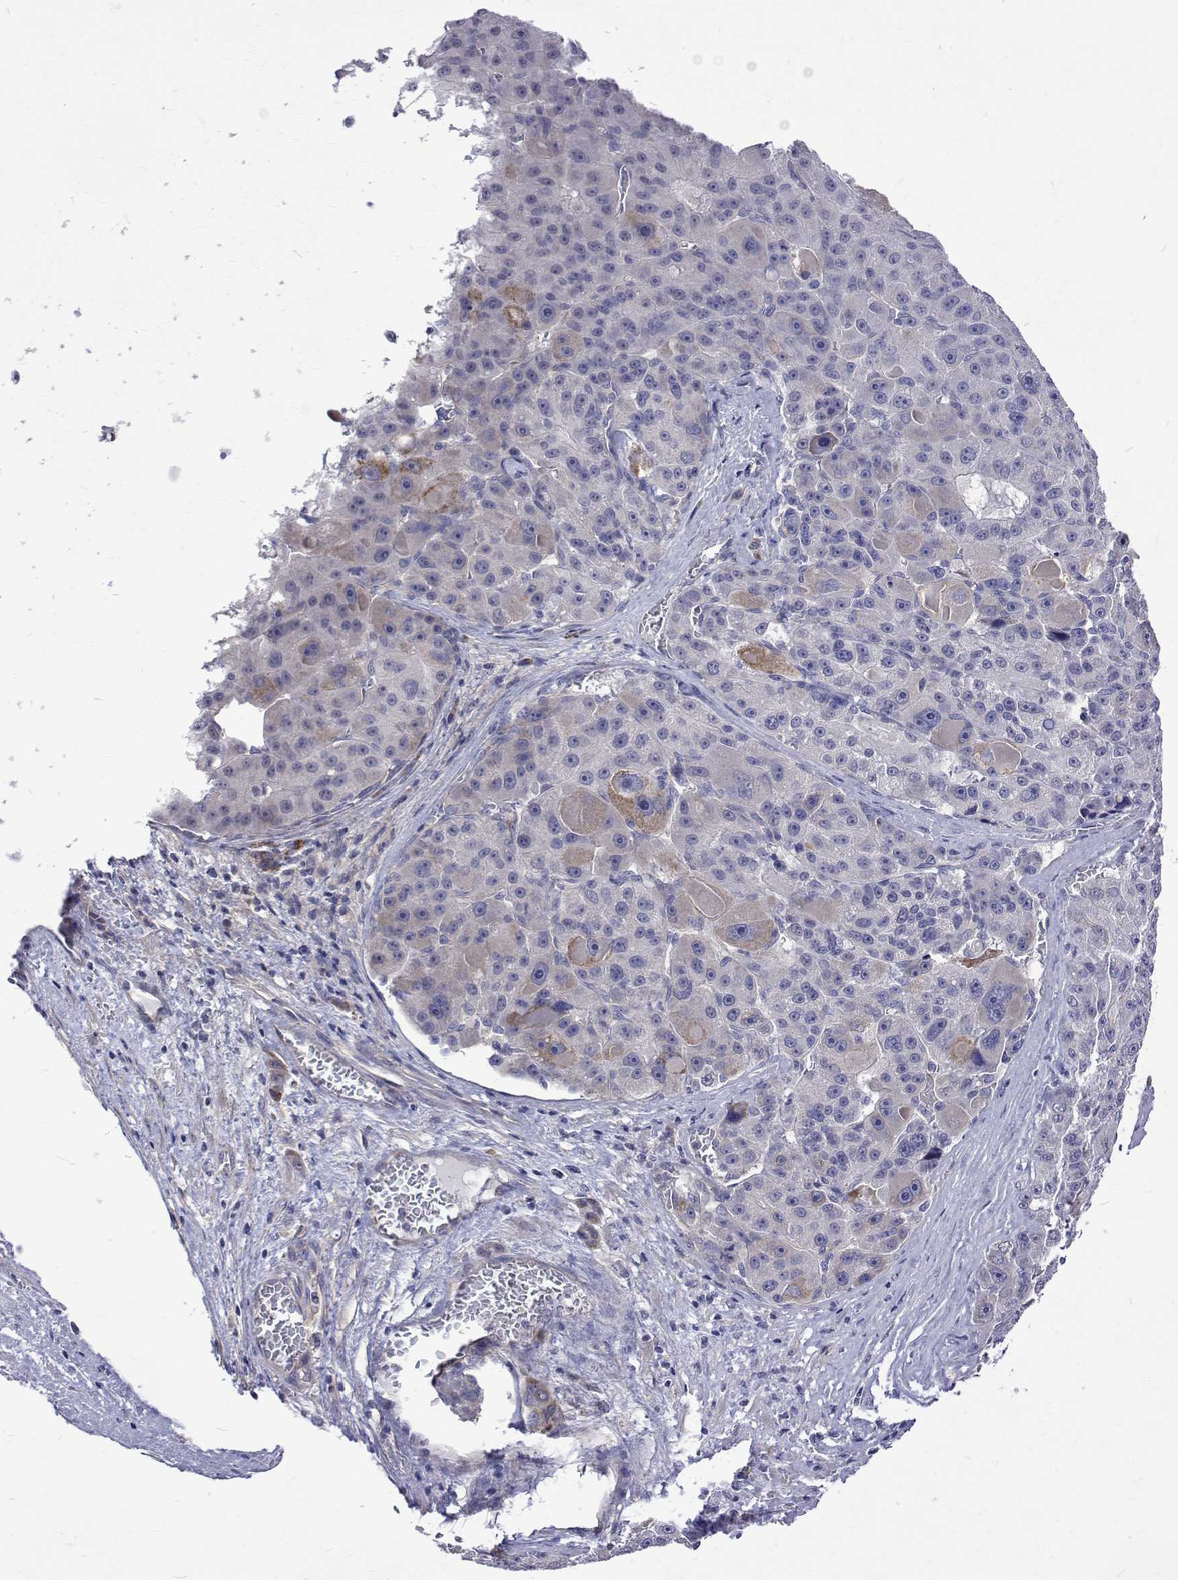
{"staining": {"intensity": "weak", "quantity": "<25%", "location": "cytoplasmic/membranous"}, "tissue": "liver cancer", "cell_type": "Tumor cells", "image_type": "cancer", "snomed": [{"axis": "morphology", "description": "Carcinoma, Hepatocellular, NOS"}, {"axis": "topography", "description": "Liver"}], "caption": "Hepatocellular carcinoma (liver) stained for a protein using immunohistochemistry reveals no positivity tumor cells.", "gene": "PADI1", "patient": {"sex": "male", "age": 76}}